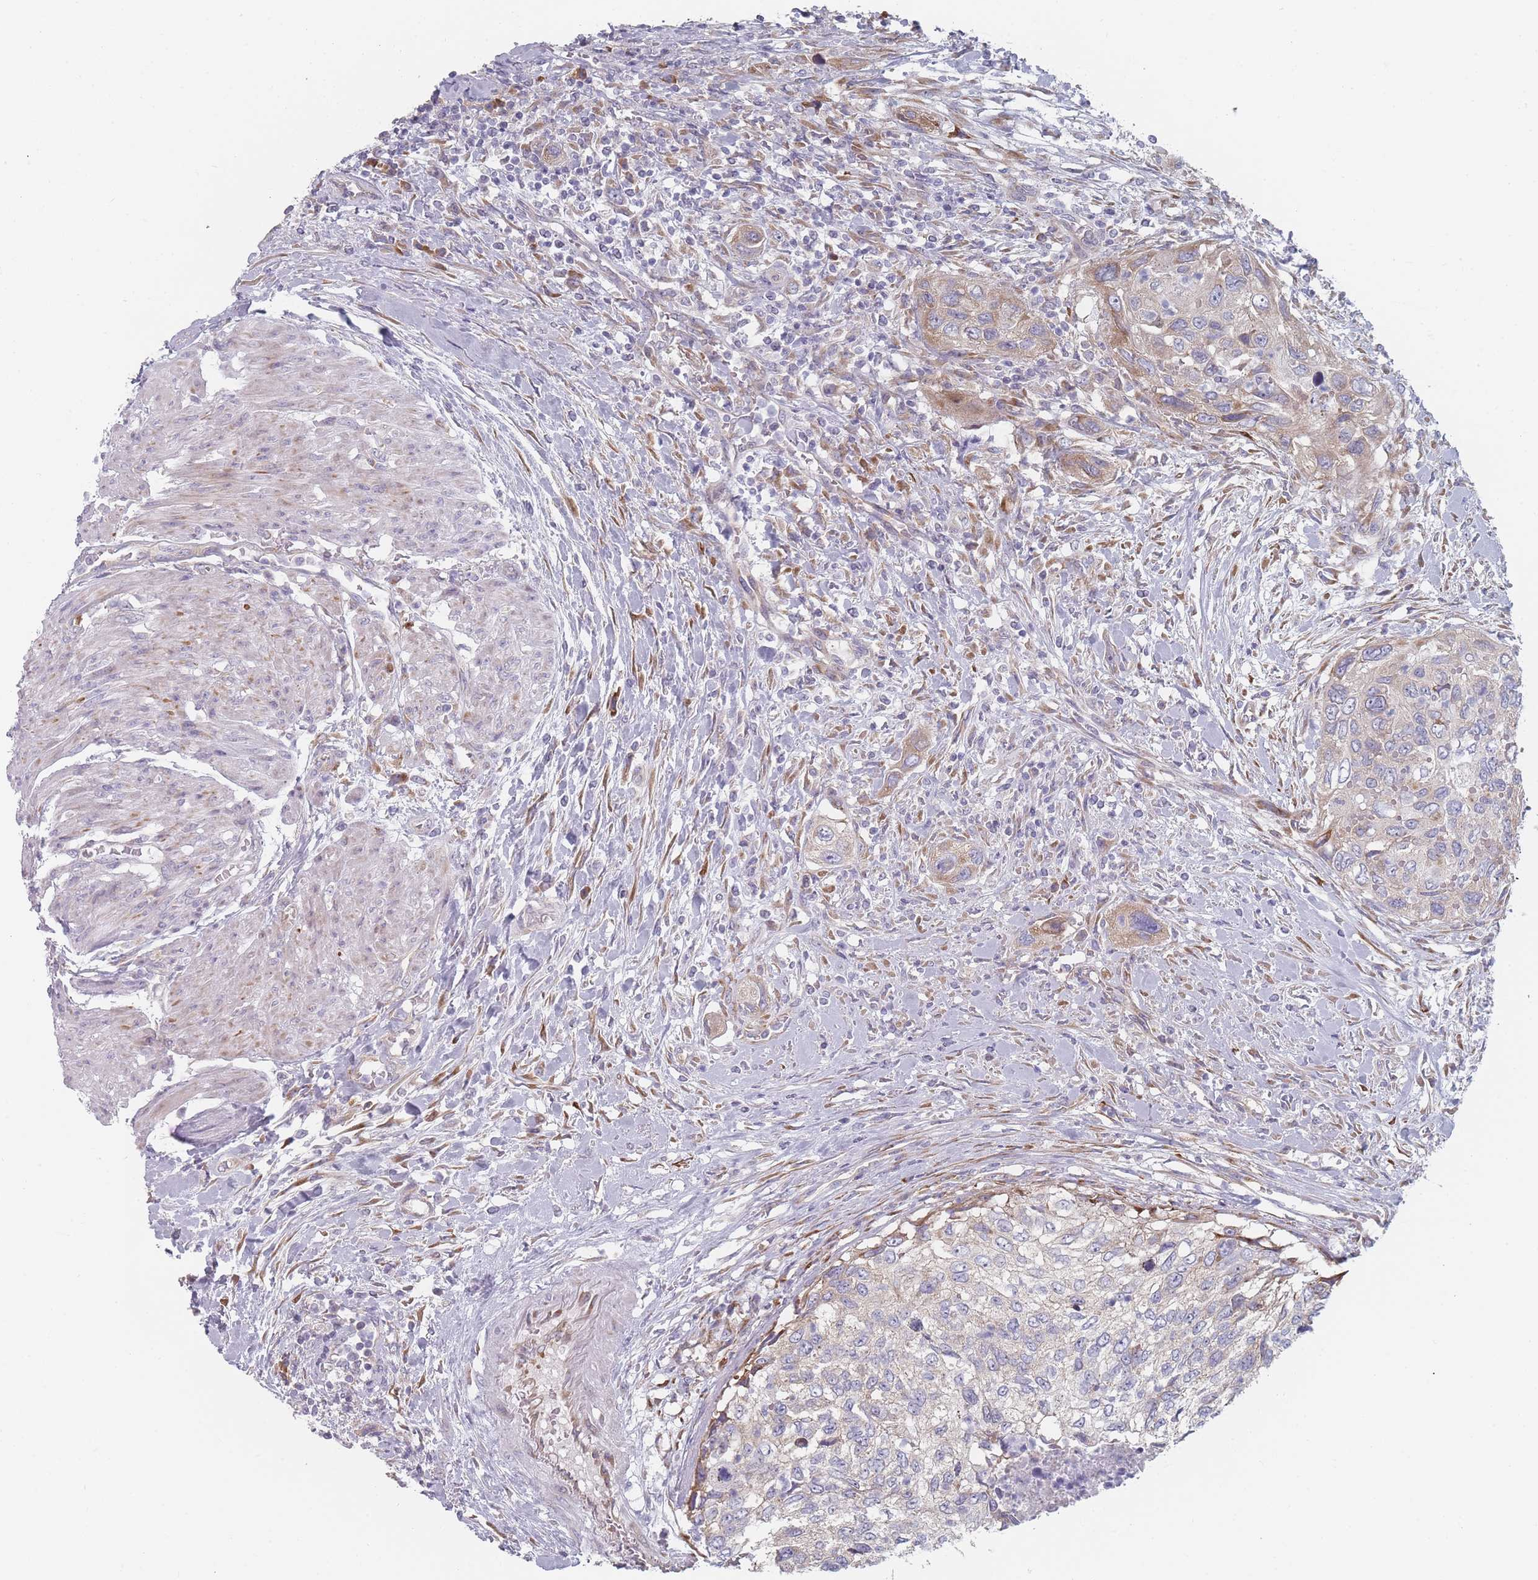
{"staining": {"intensity": "weak", "quantity": "<25%", "location": "cytoplasmic/membranous"}, "tissue": "urothelial cancer", "cell_type": "Tumor cells", "image_type": "cancer", "snomed": [{"axis": "morphology", "description": "Urothelial carcinoma, High grade"}, {"axis": "topography", "description": "Urinary bladder"}], "caption": "Urothelial cancer stained for a protein using immunohistochemistry demonstrates no expression tumor cells.", "gene": "CACNG5", "patient": {"sex": "female", "age": 60}}